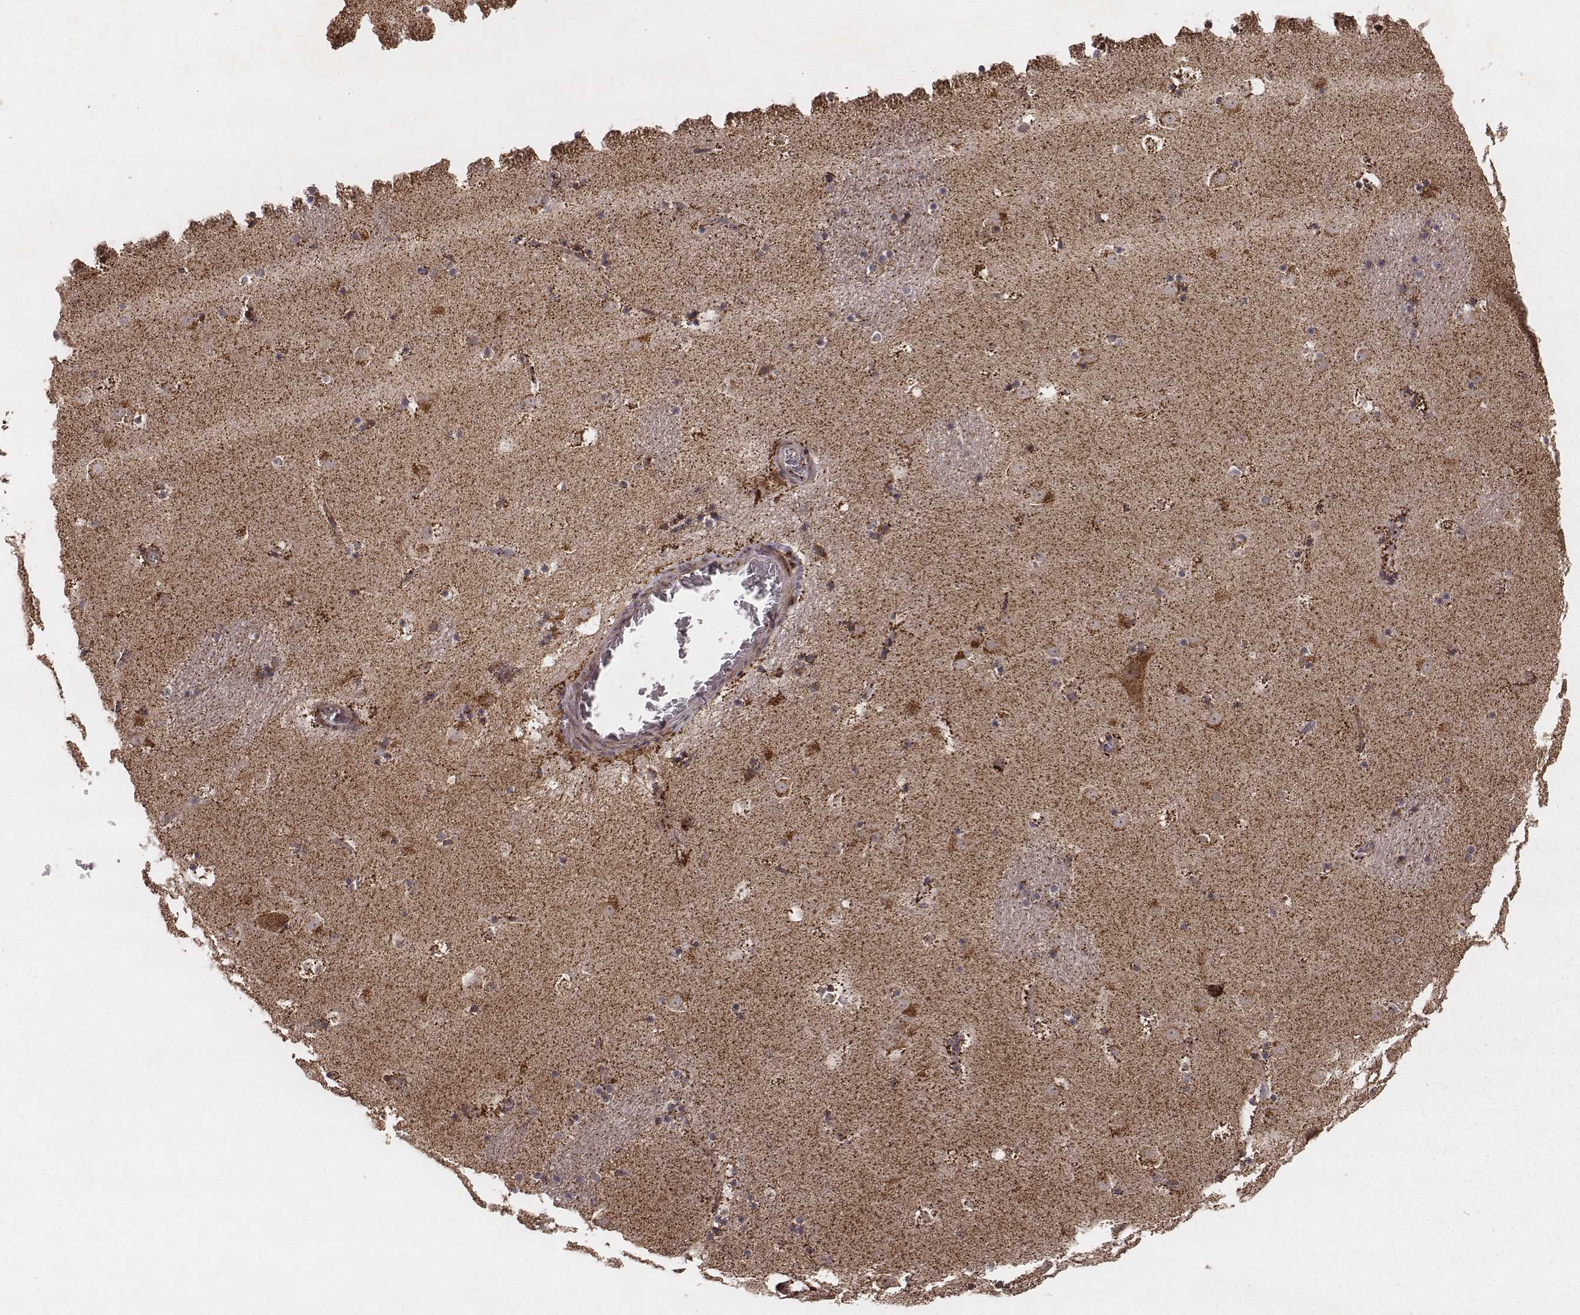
{"staining": {"intensity": "strong", "quantity": "<25%", "location": "cytoplasmic/membranous"}, "tissue": "caudate", "cell_type": "Glial cells", "image_type": "normal", "snomed": [{"axis": "morphology", "description": "Normal tissue, NOS"}, {"axis": "topography", "description": "Lateral ventricle wall"}], "caption": "Caudate stained for a protein (brown) reveals strong cytoplasmic/membranous positive positivity in approximately <25% of glial cells.", "gene": "ZDHHC21", "patient": {"sex": "male", "age": 37}}